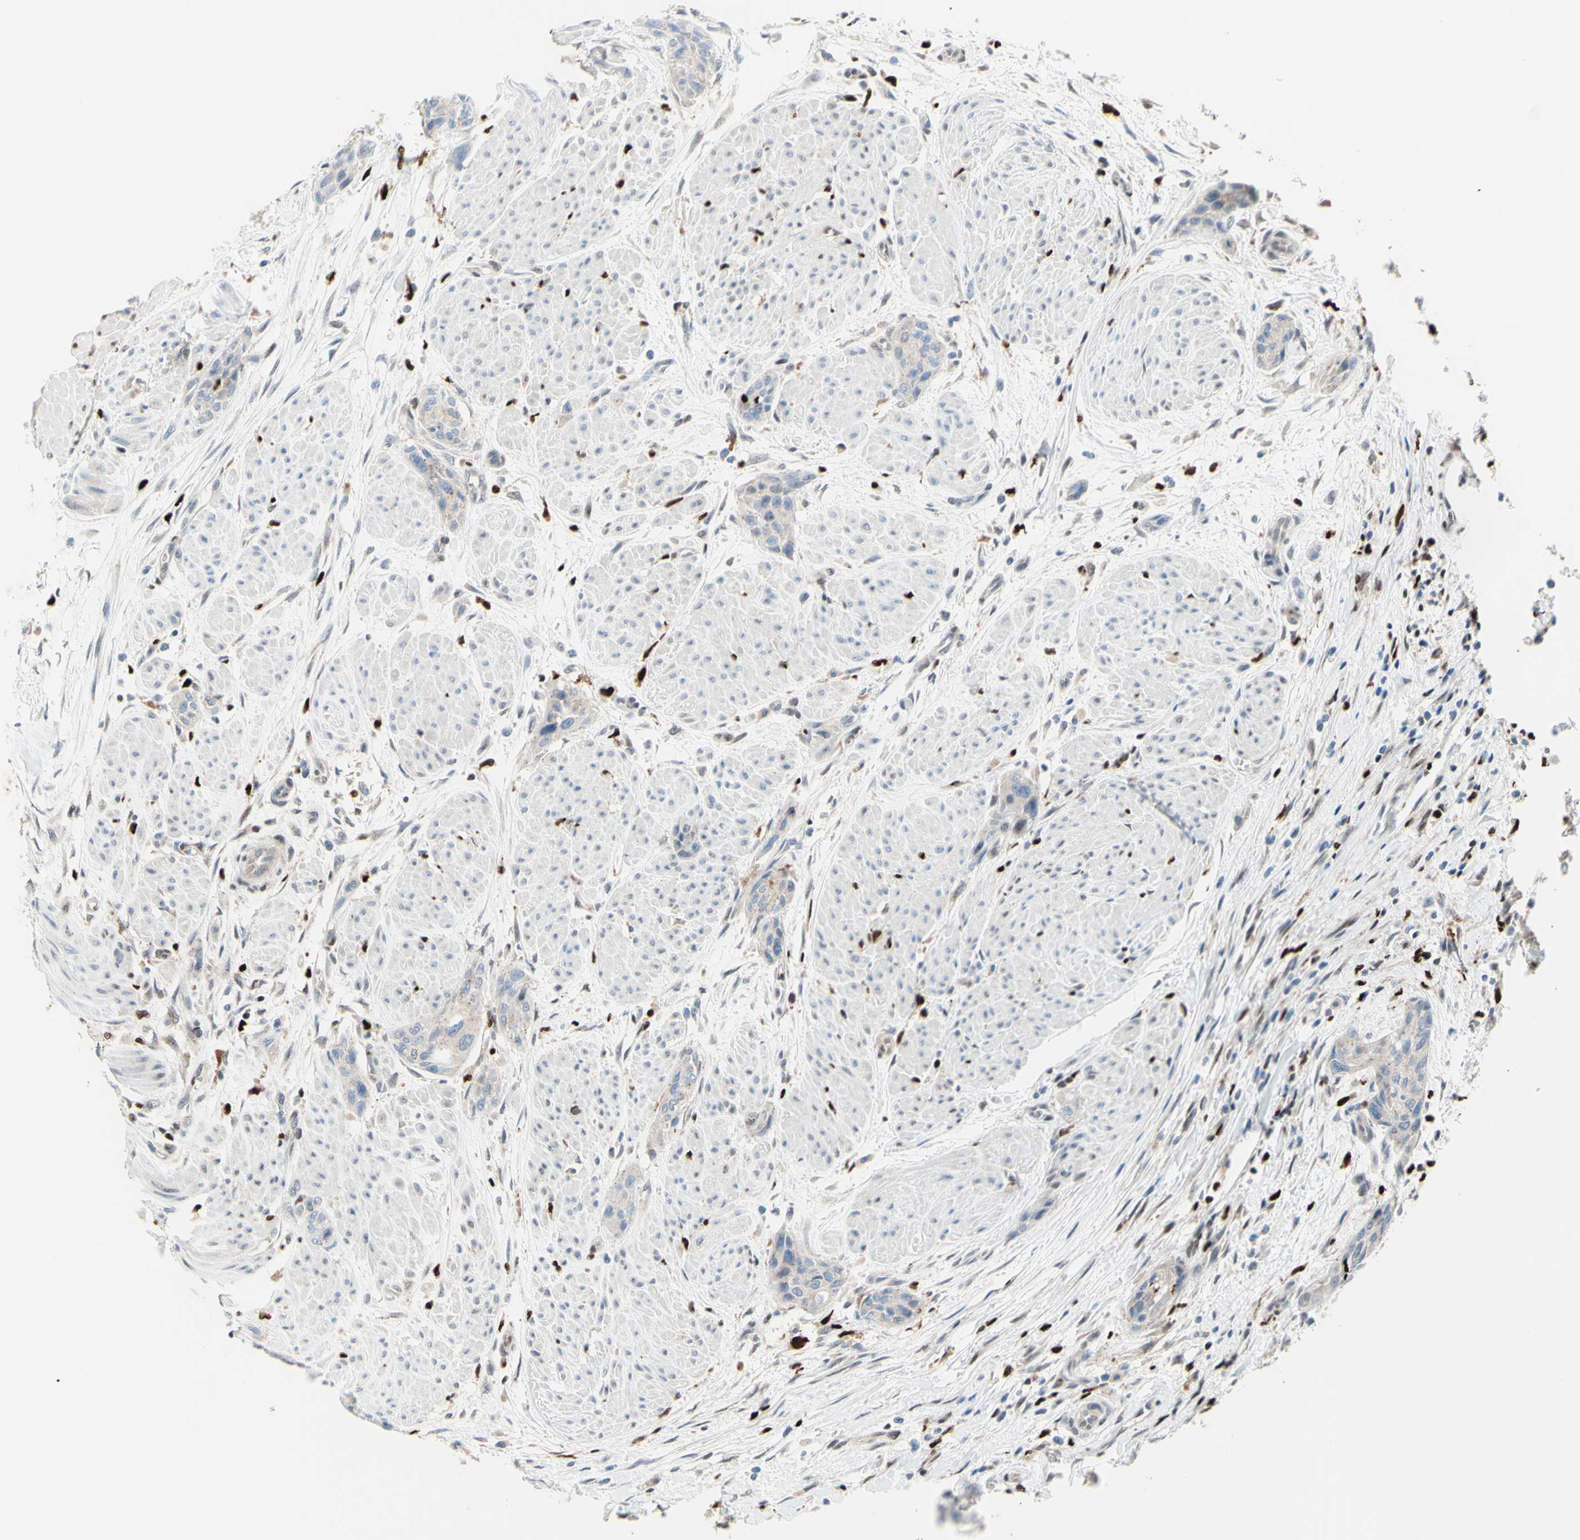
{"staining": {"intensity": "weak", "quantity": ">75%", "location": "cytoplasmic/membranous"}, "tissue": "urothelial cancer", "cell_type": "Tumor cells", "image_type": "cancer", "snomed": [{"axis": "morphology", "description": "Urothelial carcinoma, High grade"}, {"axis": "topography", "description": "Urinary bladder"}], "caption": "Urothelial cancer tissue exhibits weak cytoplasmic/membranous positivity in about >75% of tumor cells (DAB (3,3'-diaminobenzidine) = brown stain, brightfield microscopy at high magnification).", "gene": "EED", "patient": {"sex": "male", "age": 35}}